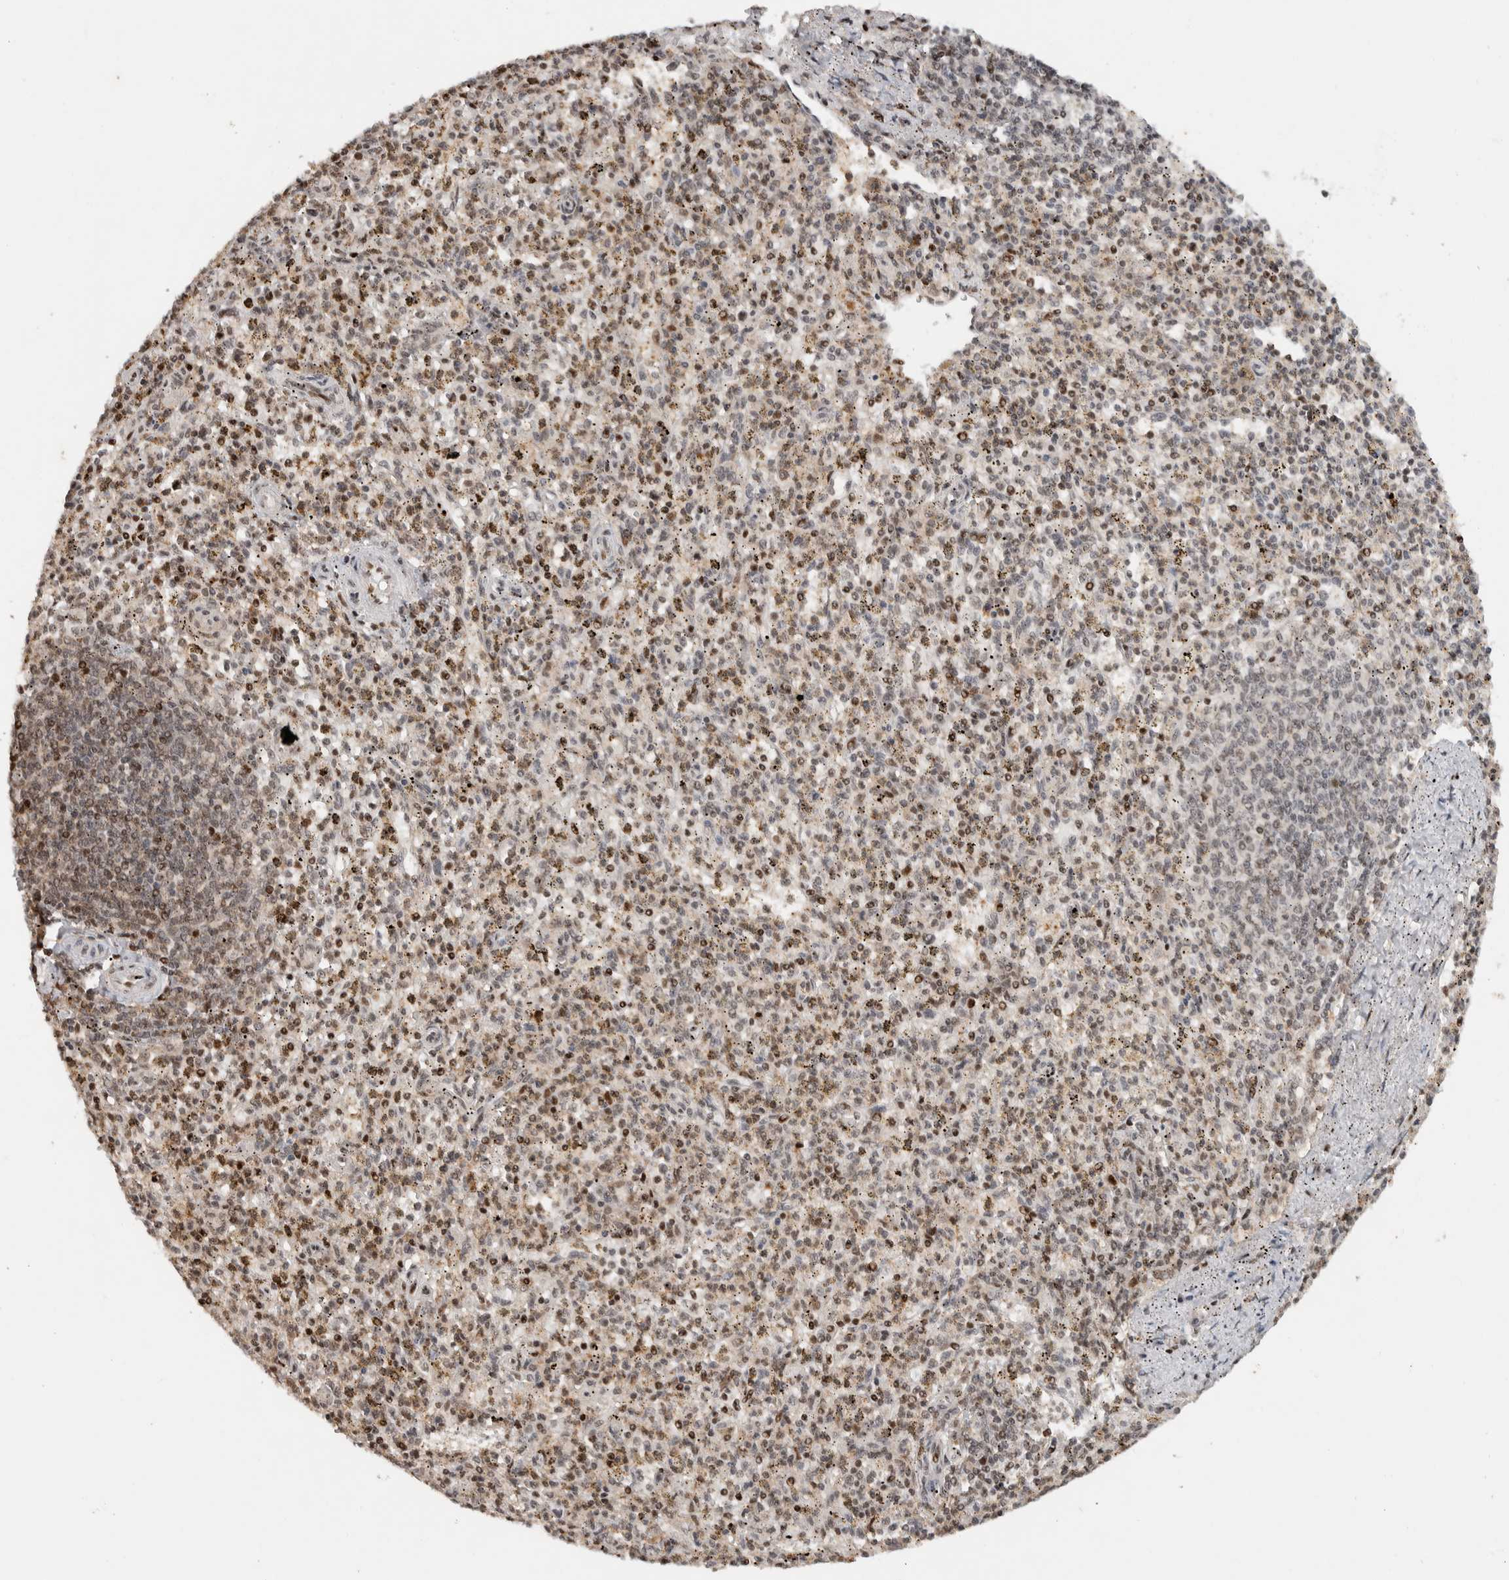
{"staining": {"intensity": "moderate", "quantity": "25%-75%", "location": "nuclear"}, "tissue": "spleen", "cell_type": "Cells in red pulp", "image_type": "normal", "snomed": [{"axis": "morphology", "description": "Normal tissue, NOS"}, {"axis": "topography", "description": "Spleen"}], "caption": "This image demonstrates immunohistochemistry (IHC) staining of benign spleen, with medium moderate nuclear staining in approximately 25%-75% of cells in red pulp.", "gene": "ZNF521", "patient": {"sex": "male", "age": 72}}